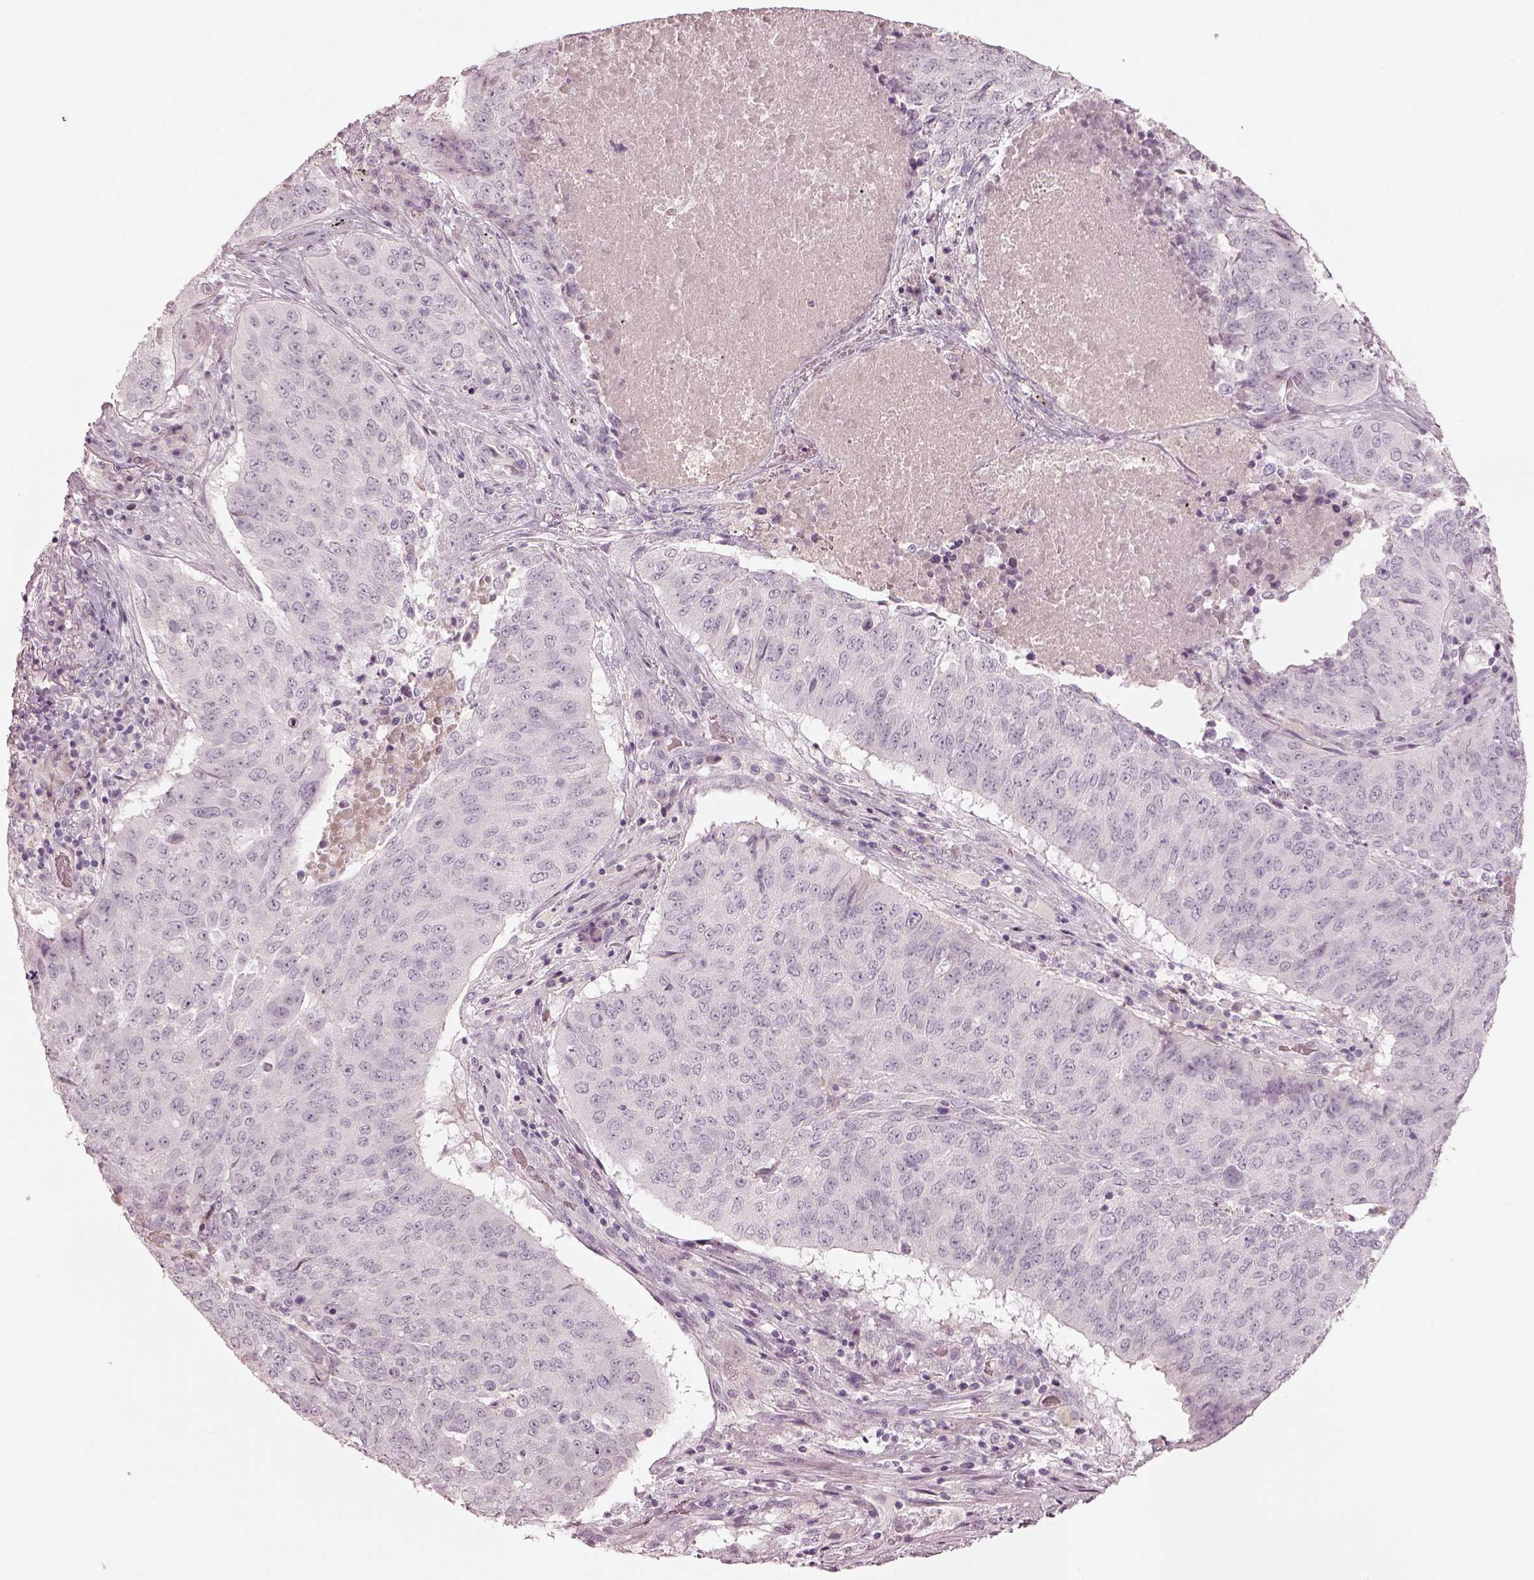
{"staining": {"intensity": "negative", "quantity": "none", "location": "none"}, "tissue": "lung cancer", "cell_type": "Tumor cells", "image_type": "cancer", "snomed": [{"axis": "morphology", "description": "Normal tissue, NOS"}, {"axis": "morphology", "description": "Squamous cell carcinoma, NOS"}, {"axis": "topography", "description": "Bronchus"}, {"axis": "topography", "description": "Lung"}], "caption": "Tumor cells are negative for brown protein staining in squamous cell carcinoma (lung). Nuclei are stained in blue.", "gene": "SPATA6L", "patient": {"sex": "male", "age": 64}}